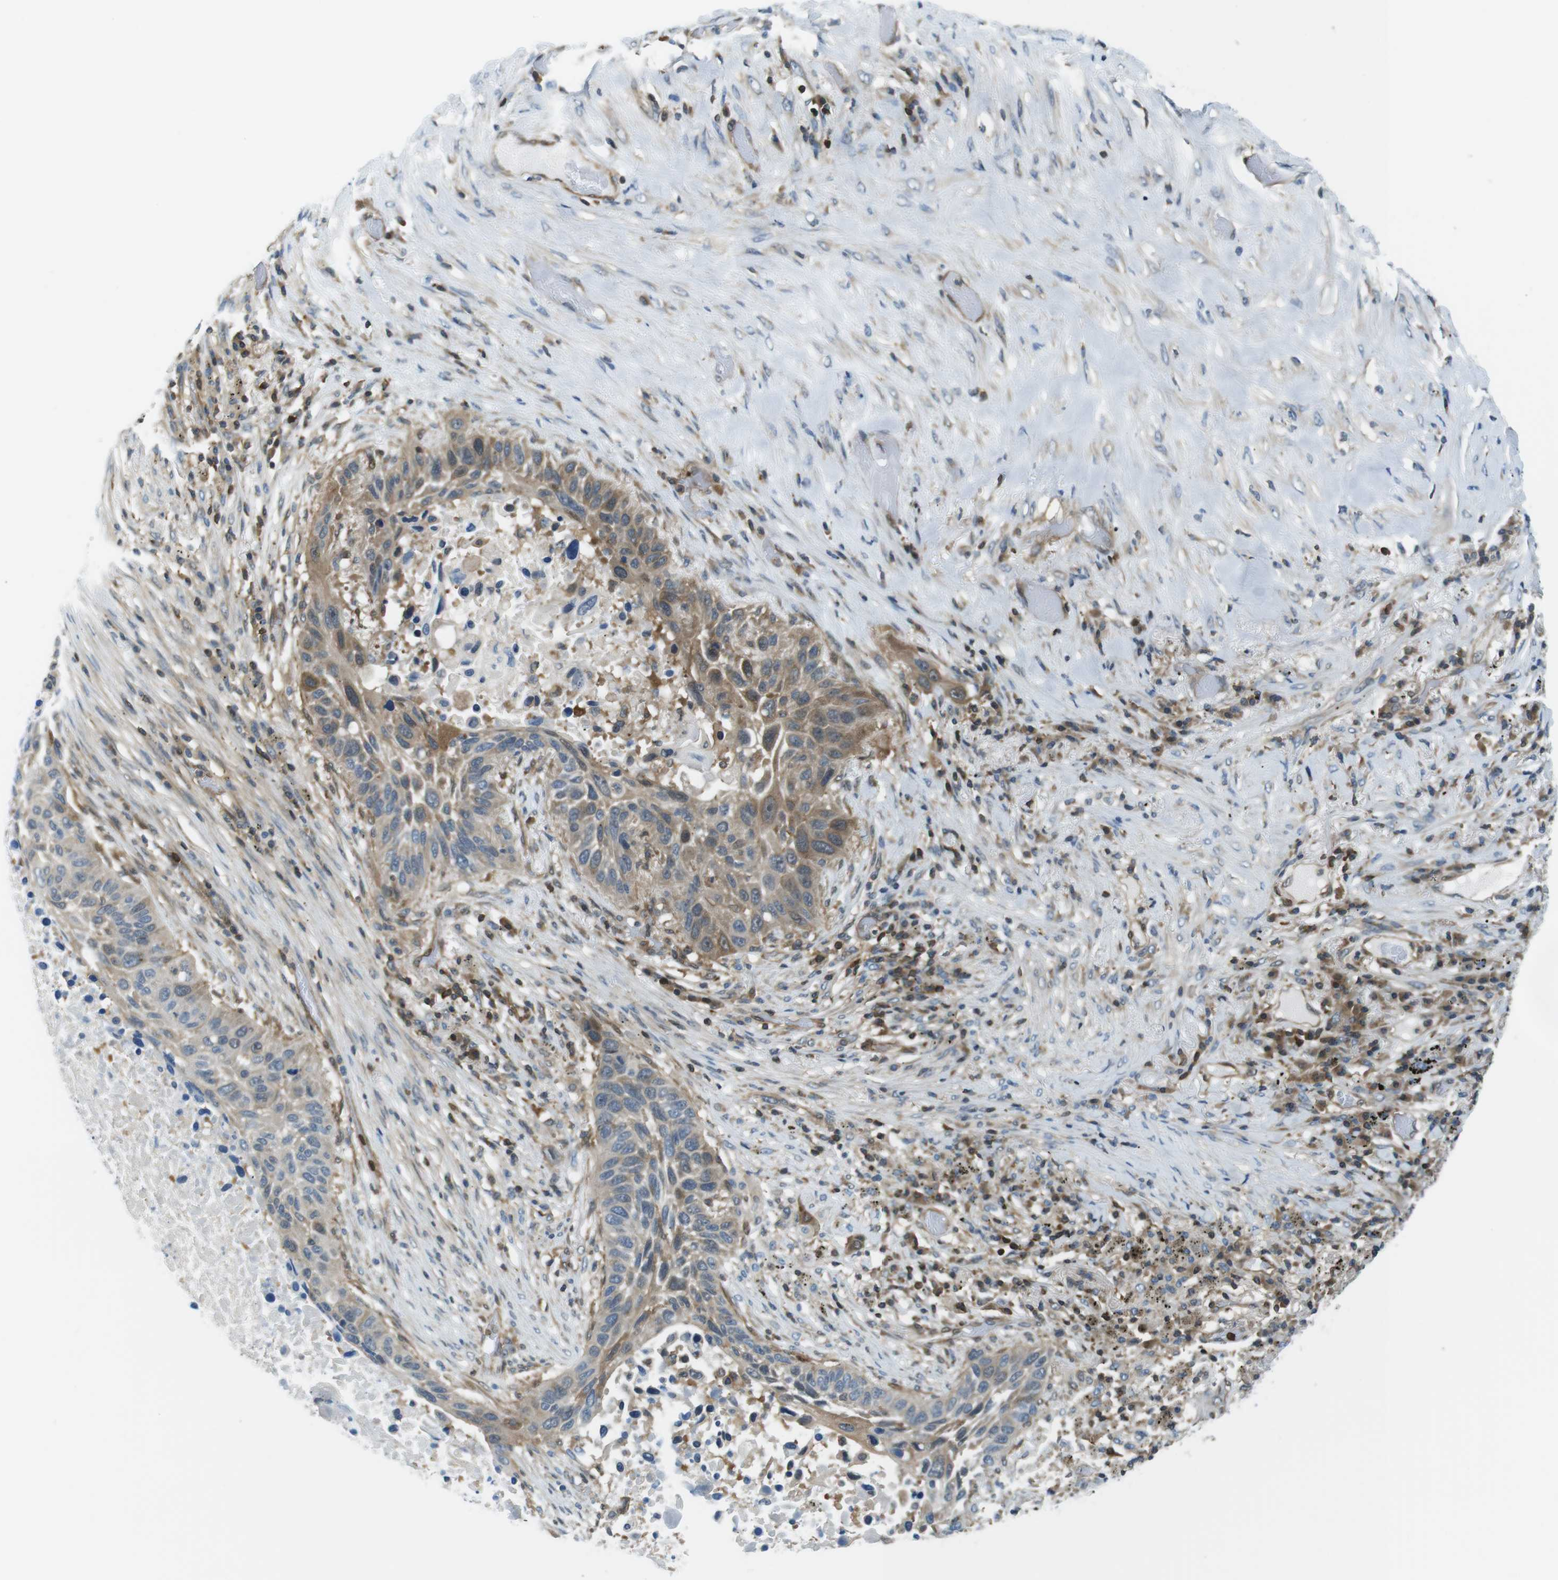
{"staining": {"intensity": "moderate", "quantity": ">75%", "location": "cytoplasmic/membranous"}, "tissue": "lung cancer", "cell_type": "Tumor cells", "image_type": "cancer", "snomed": [{"axis": "morphology", "description": "Squamous cell carcinoma, NOS"}, {"axis": "topography", "description": "Lung"}], "caption": "Lung cancer stained for a protein (brown) displays moderate cytoplasmic/membranous positive expression in about >75% of tumor cells.", "gene": "TES", "patient": {"sex": "male", "age": 57}}